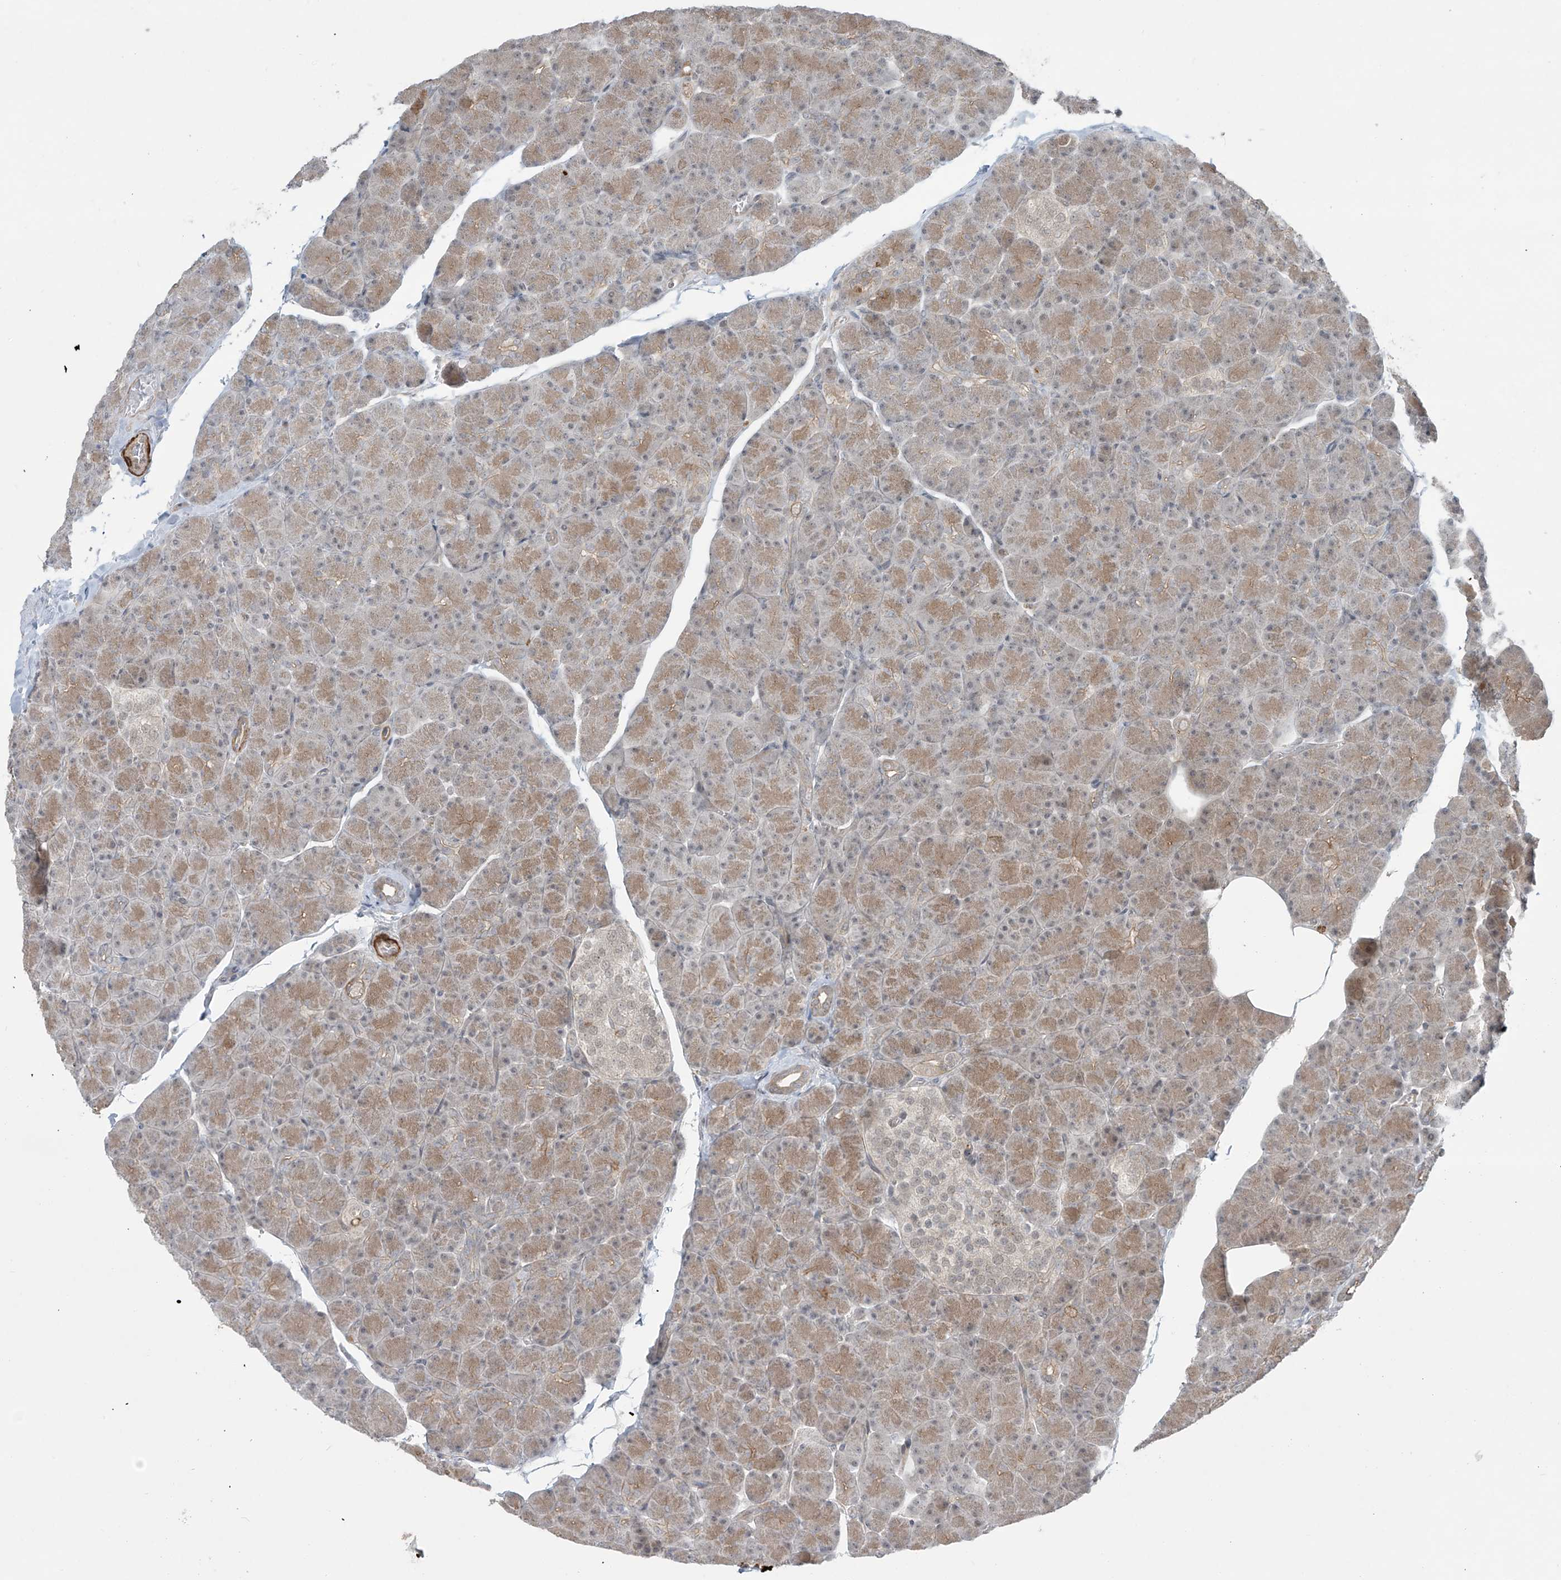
{"staining": {"intensity": "moderate", "quantity": "25%-75%", "location": "cytoplasmic/membranous"}, "tissue": "pancreas", "cell_type": "Exocrine glandular cells", "image_type": "normal", "snomed": [{"axis": "morphology", "description": "Normal tissue, NOS"}, {"axis": "topography", "description": "Pancreas"}], "caption": "High-magnification brightfield microscopy of normal pancreas stained with DAB (3,3'-diaminobenzidine) (brown) and counterstained with hematoxylin (blue). exocrine glandular cells exhibit moderate cytoplasmic/membranous expression is identified in about25%-75% of cells.", "gene": "RASGEF1A", "patient": {"sex": "female", "age": 43}}